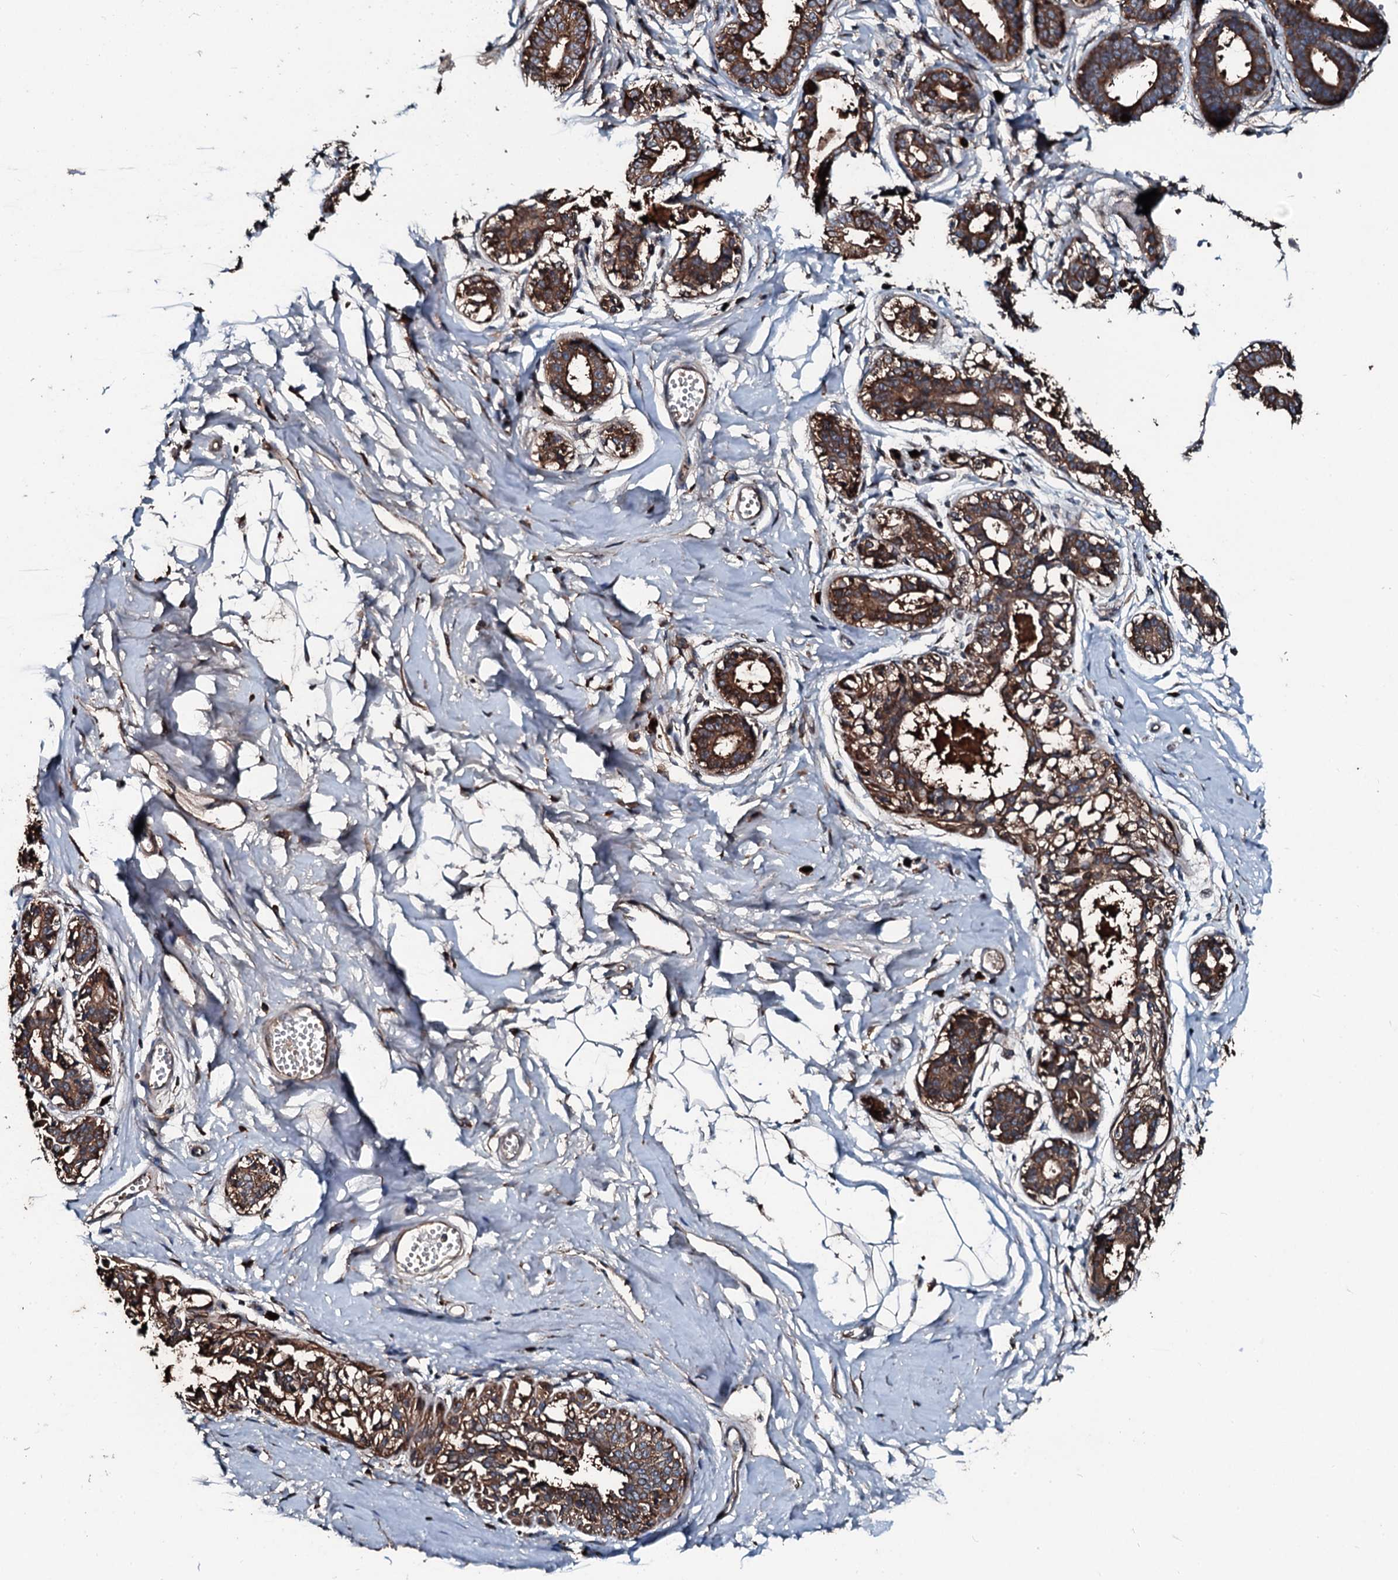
{"staining": {"intensity": "negative", "quantity": "none", "location": "none"}, "tissue": "breast", "cell_type": "Adipocytes", "image_type": "normal", "snomed": [{"axis": "morphology", "description": "Normal tissue, NOS"}, {"axis": "topography", "description": "Breast"}], "caption": "A high-resolution photomicrograph shows immunohistochemistry staining of benign breast, which shows no significant expression in adipocytes.", "gene": "AARS1", "patient": {"sex": "female", "age": 45}}